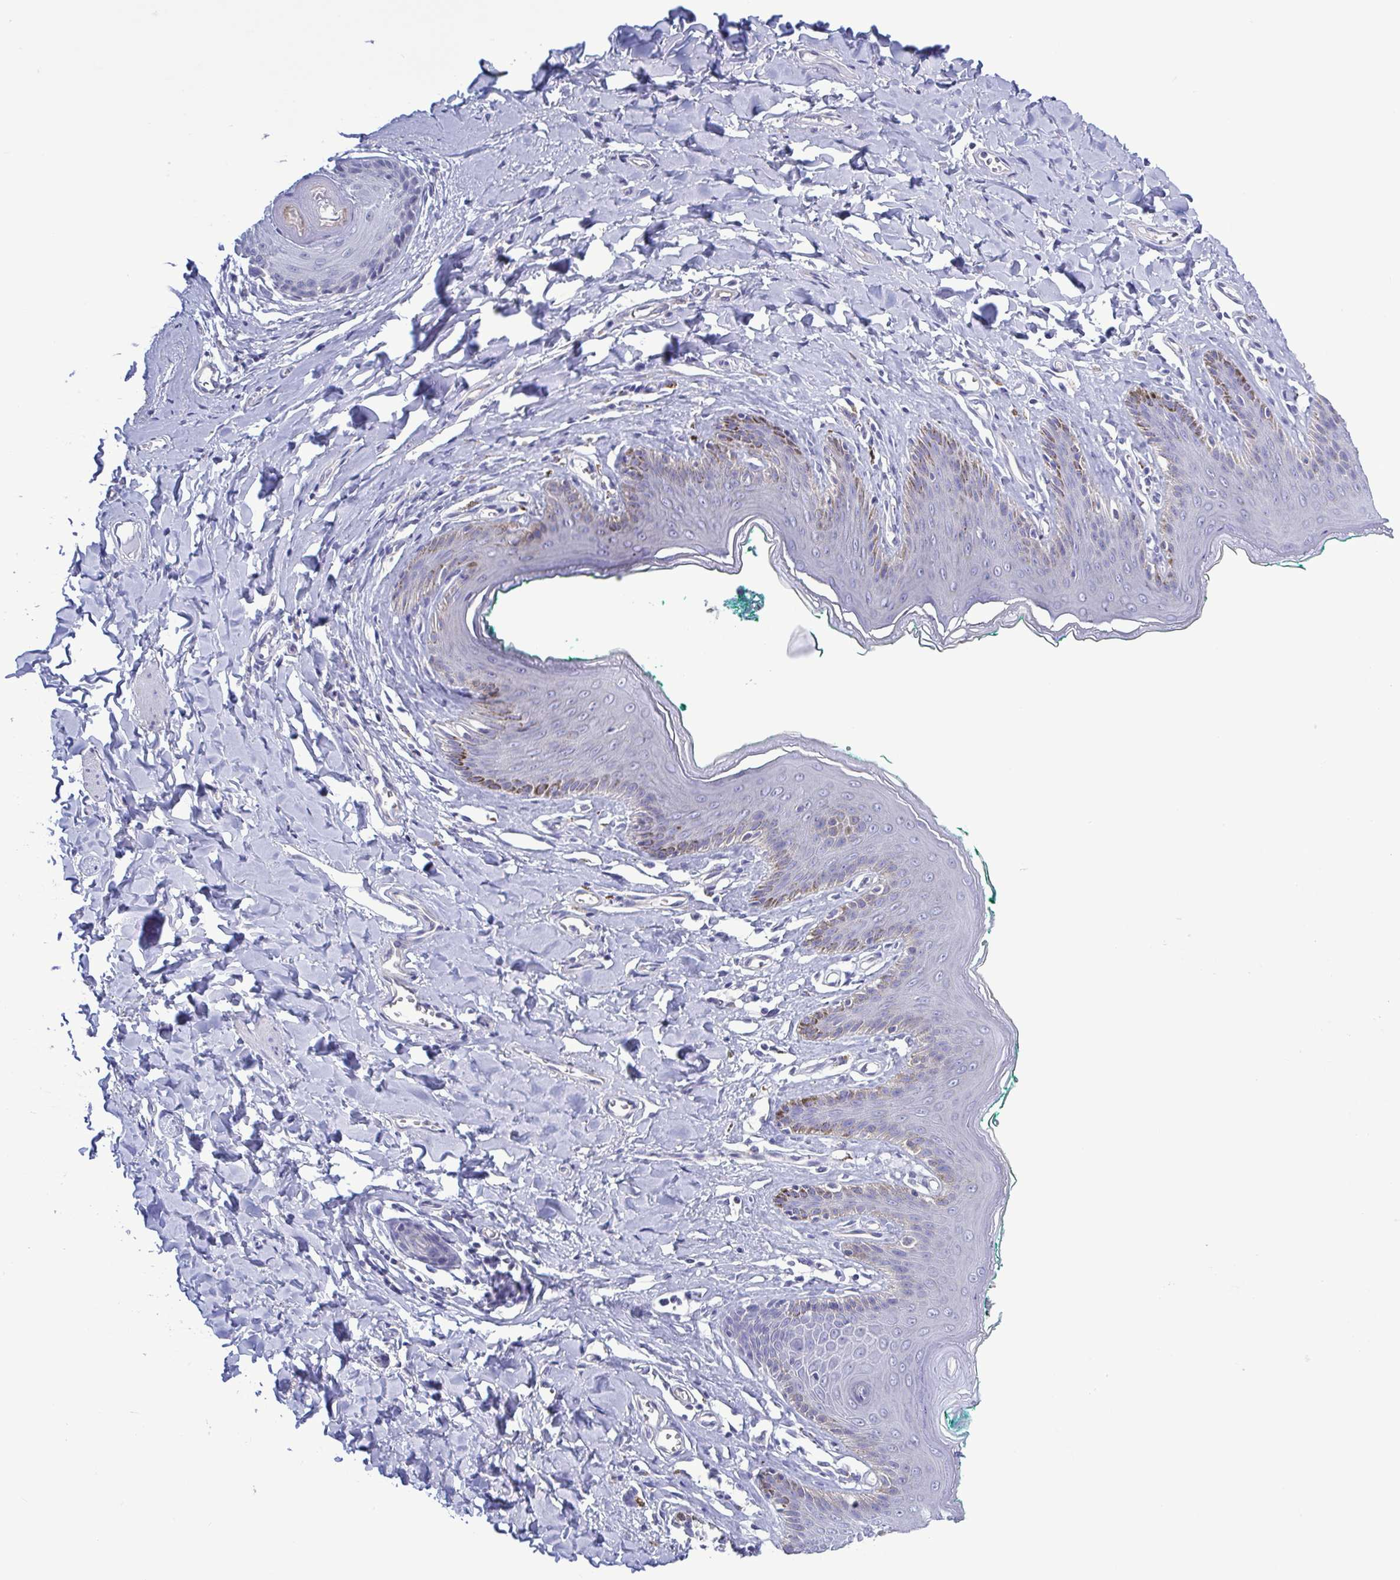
{"staining": {"intensity": "weak", "quantity": "<25%", "location": "cytoplasmic/membranous"}, "tissue": "skin", "cell_type": "Epidermal cells", "image_type": "normal", "snomed": [{"axis": "morphology", "description": "Normal tissue, NOS"}, {"axis": "topography", "description": "Vulva"}, {"axis": "topography", "description": "Peripheral nerve tissue"}], "caption": "This photomicrograph is of benign skin stained with IHC to label a protein in brown with the nuclei are counter-stained blue. There is no staining in epidermal cells. (DAB (3,3'-diaminobenzidine) IHC with hematoxylin counter stain).", "gene": "TEX12", "patient": {"sex": "female", "age": 66}}